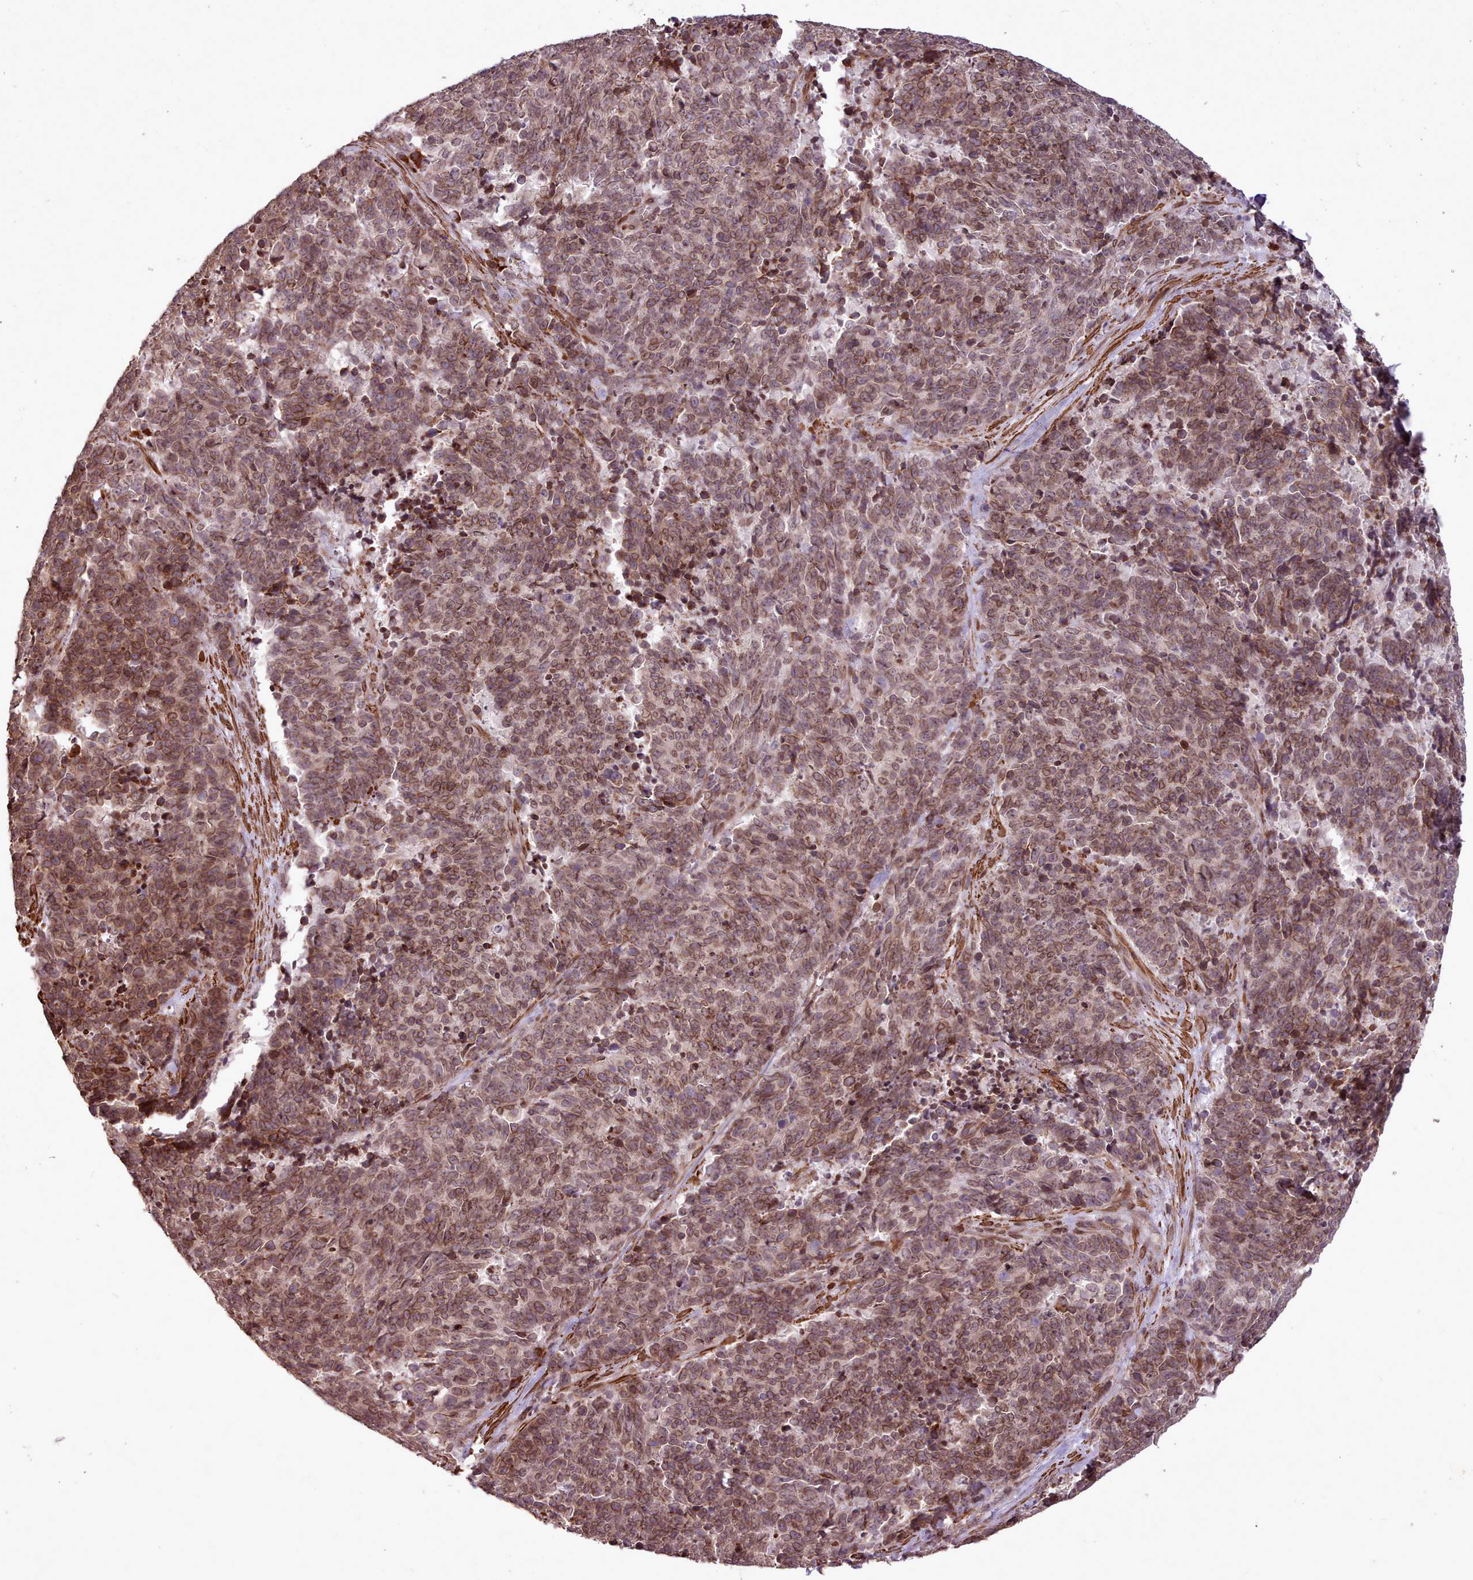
{"staining": {"intensity": "moderate", "quantity": ">75%", "location": "cytoplasmic/membranous,nuclear"}, "tissue": "cervical cancer", "cell_type": "Tumor cells", "image_type": "cancer", "snomed": [{"axis": "morphology", "description": "Squamous cell carcinoma, NOS"}, {"axis": "topography", "description": "Cervix"}], "caption": "Immunohistochemistry staining of squamous cell carcinoma (cervical), which demonstrates medium levels of moderate cytoplasmic/membranous and nuclear expression in approximately >75% of tumor cells indicating moderate cytoplasmic/membranous and nuclear protein expression. The staining was performed using DAB (brown) for protein detection and nuclei were counterstained in hematoxylin (blue).", "gene": "CABP1", "patient": {"sex": "female", "age": 29}}